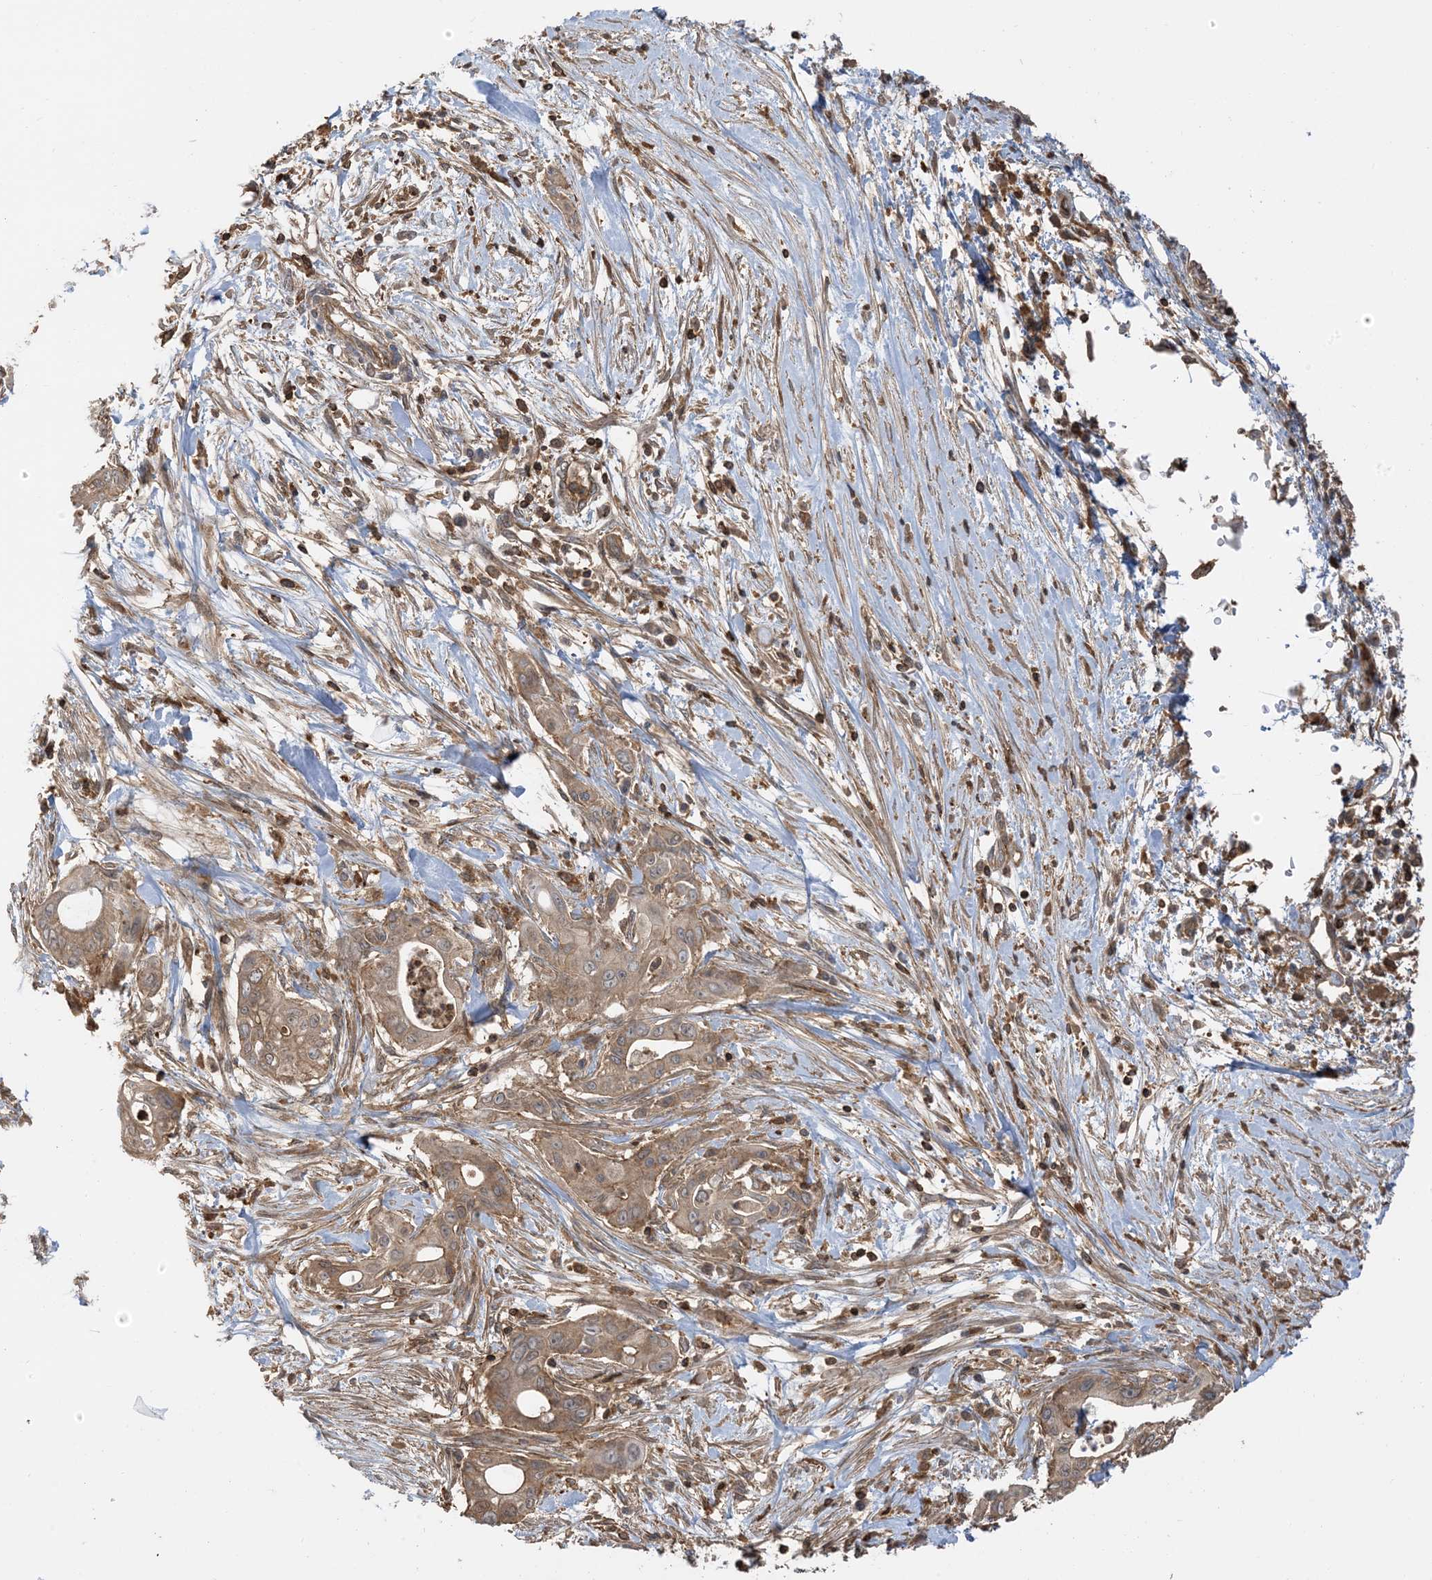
{"staining": {"intensity": "moderate", "quantity": ">75%", "location": "cytoplasmic/membranous"}, "tissue": "pancreatic cancer", "cell_type": "Tumor cells", "image_type": "cancer", "snomed": [{"axis": "morphology", "description": "Adenocarcinoma, NOS"}, {"axis": "topography", "description": "Pancreas"}], "caption": "IHC staining of pancreatic cancer, which displays medium levels of moderate cytoplasmic/membranous staining in about >75% of tumor cells indicating moderate cytoplasmic/membranous protein positivity. The staining was performed using DAB (3,3'-diaminobenzidine) (brown) for protein detection and nuclei were counterstained in hematoxylin (blue).", "gene": "CAPZB", "patient": {"sex": "male", "age": 58}}